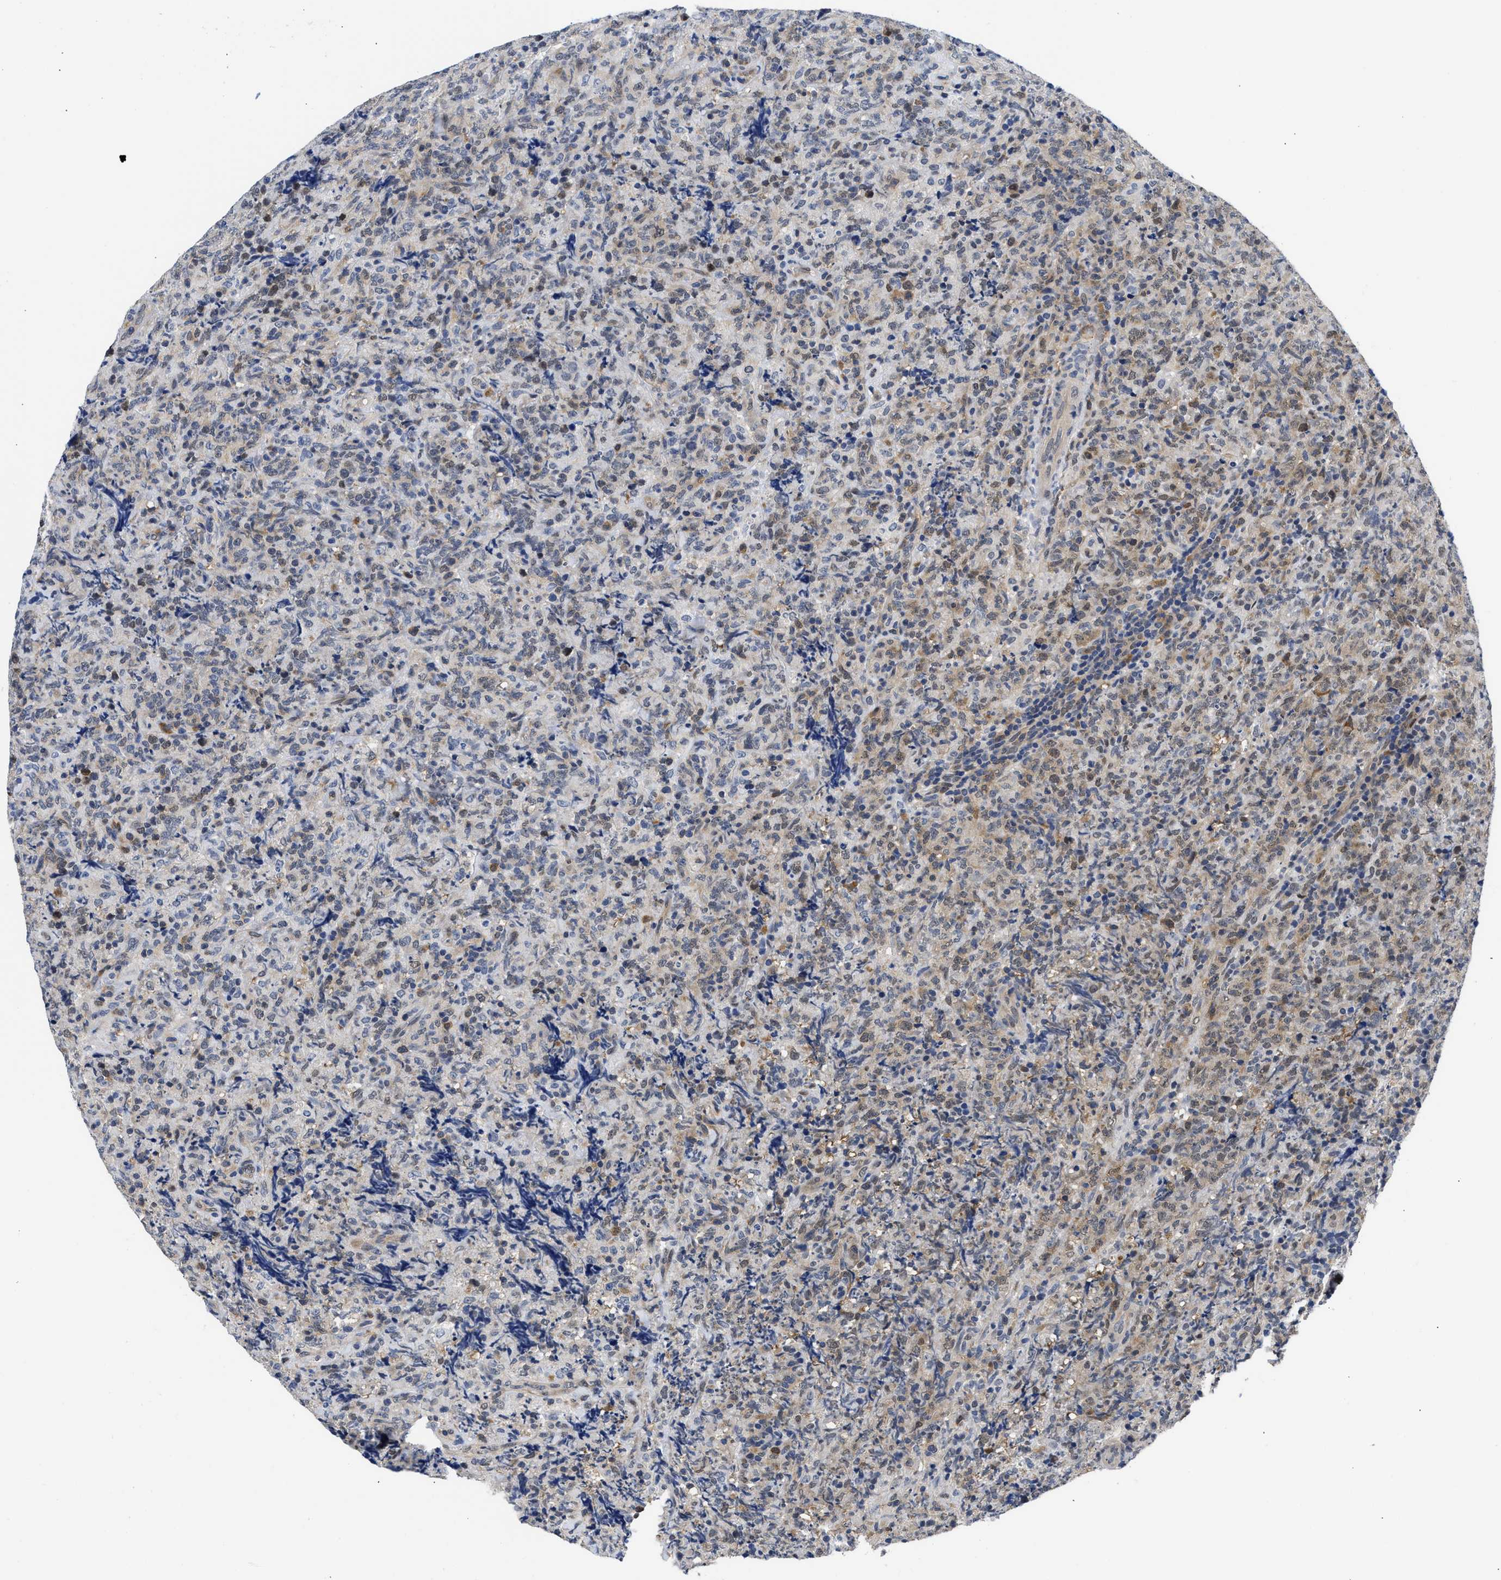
{"staining": {"intensity": "moderate", "quantity": "<25%", "location": "cytoplasmic/membranous,nuclear"}, "tissue": "lymphoma", "cell_type": "Tumor cells", "image_type": "cancer", "snomed": [{"axis": "morphology", "description": "Malignant lymphoma, non-Hodgkin's type, High grade"}, {"axis": "topography", "description": "Tonsil"}], "caption": "An image showing moderate cytoplasmic/membranous and nuclear positivity in about <25% of tumor cells in malignant lymphoma, non-Hodgkin's type (high-grade), as visualized by brown immunohistochemical staining.", "gene": "XPO5", "patient": {"sex": "female", "age": 36}}